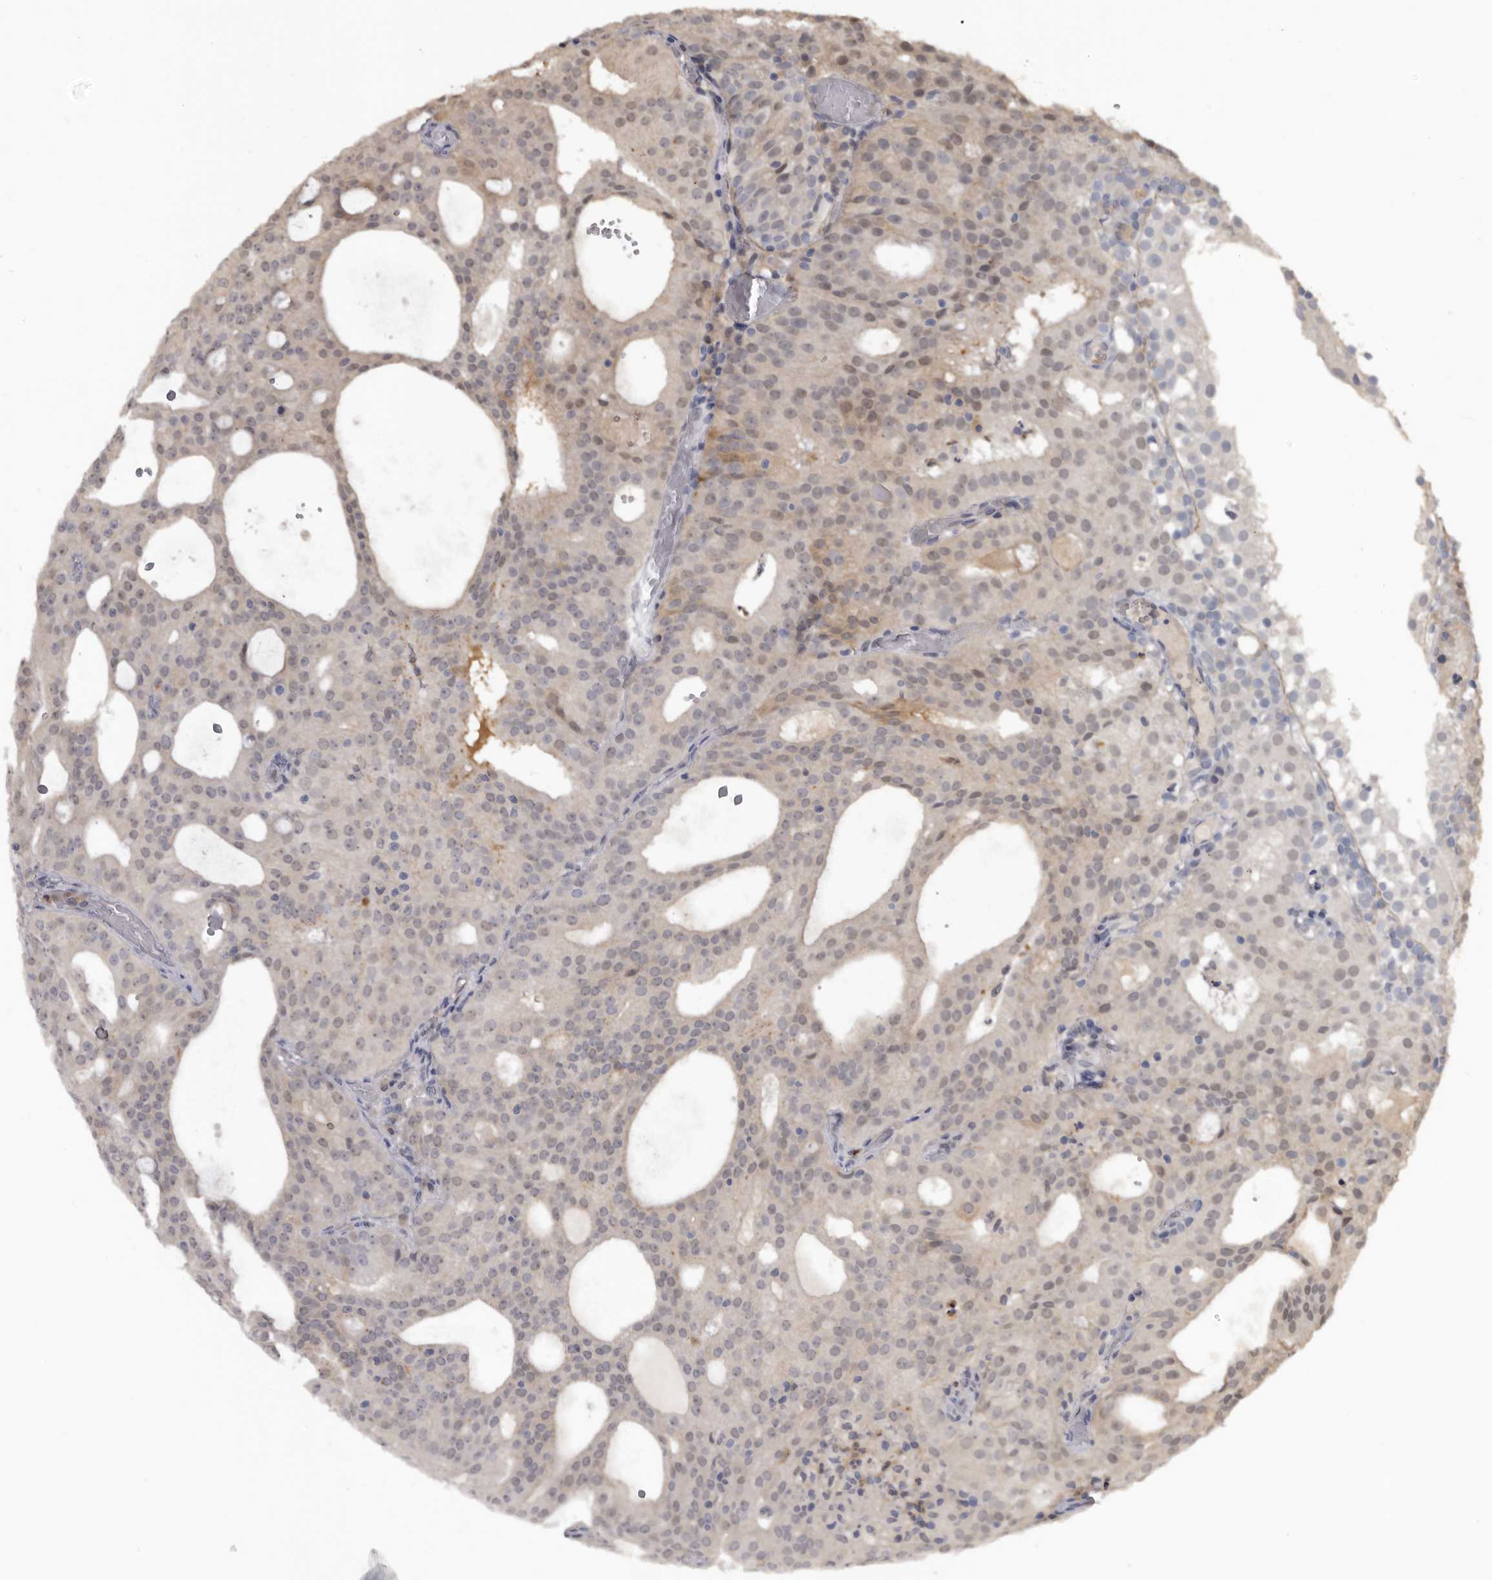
{"staining": {"intensity": "weak", "quantity": "25%-75%", "location": "nuclear"}, "tissue": "prostate cancer", "cell_type": "Tumor cells", "image_type": "cancer", "snomed": [{"axis": "morphology", "description": "Adenocarcinoma, Medium grade"}, {"axis": "topography", "description": "Prostate"}], "caption": "A photomicrograph showing weak nuclear staining in approximately 25%-75% of tumor cells in prostate cancer (adenocarcinoma (medium-grade)), as visualized by brown immunohistochemical staining.", "gene": "RBKS", "patient": {"sex": "male", "age": 88}}